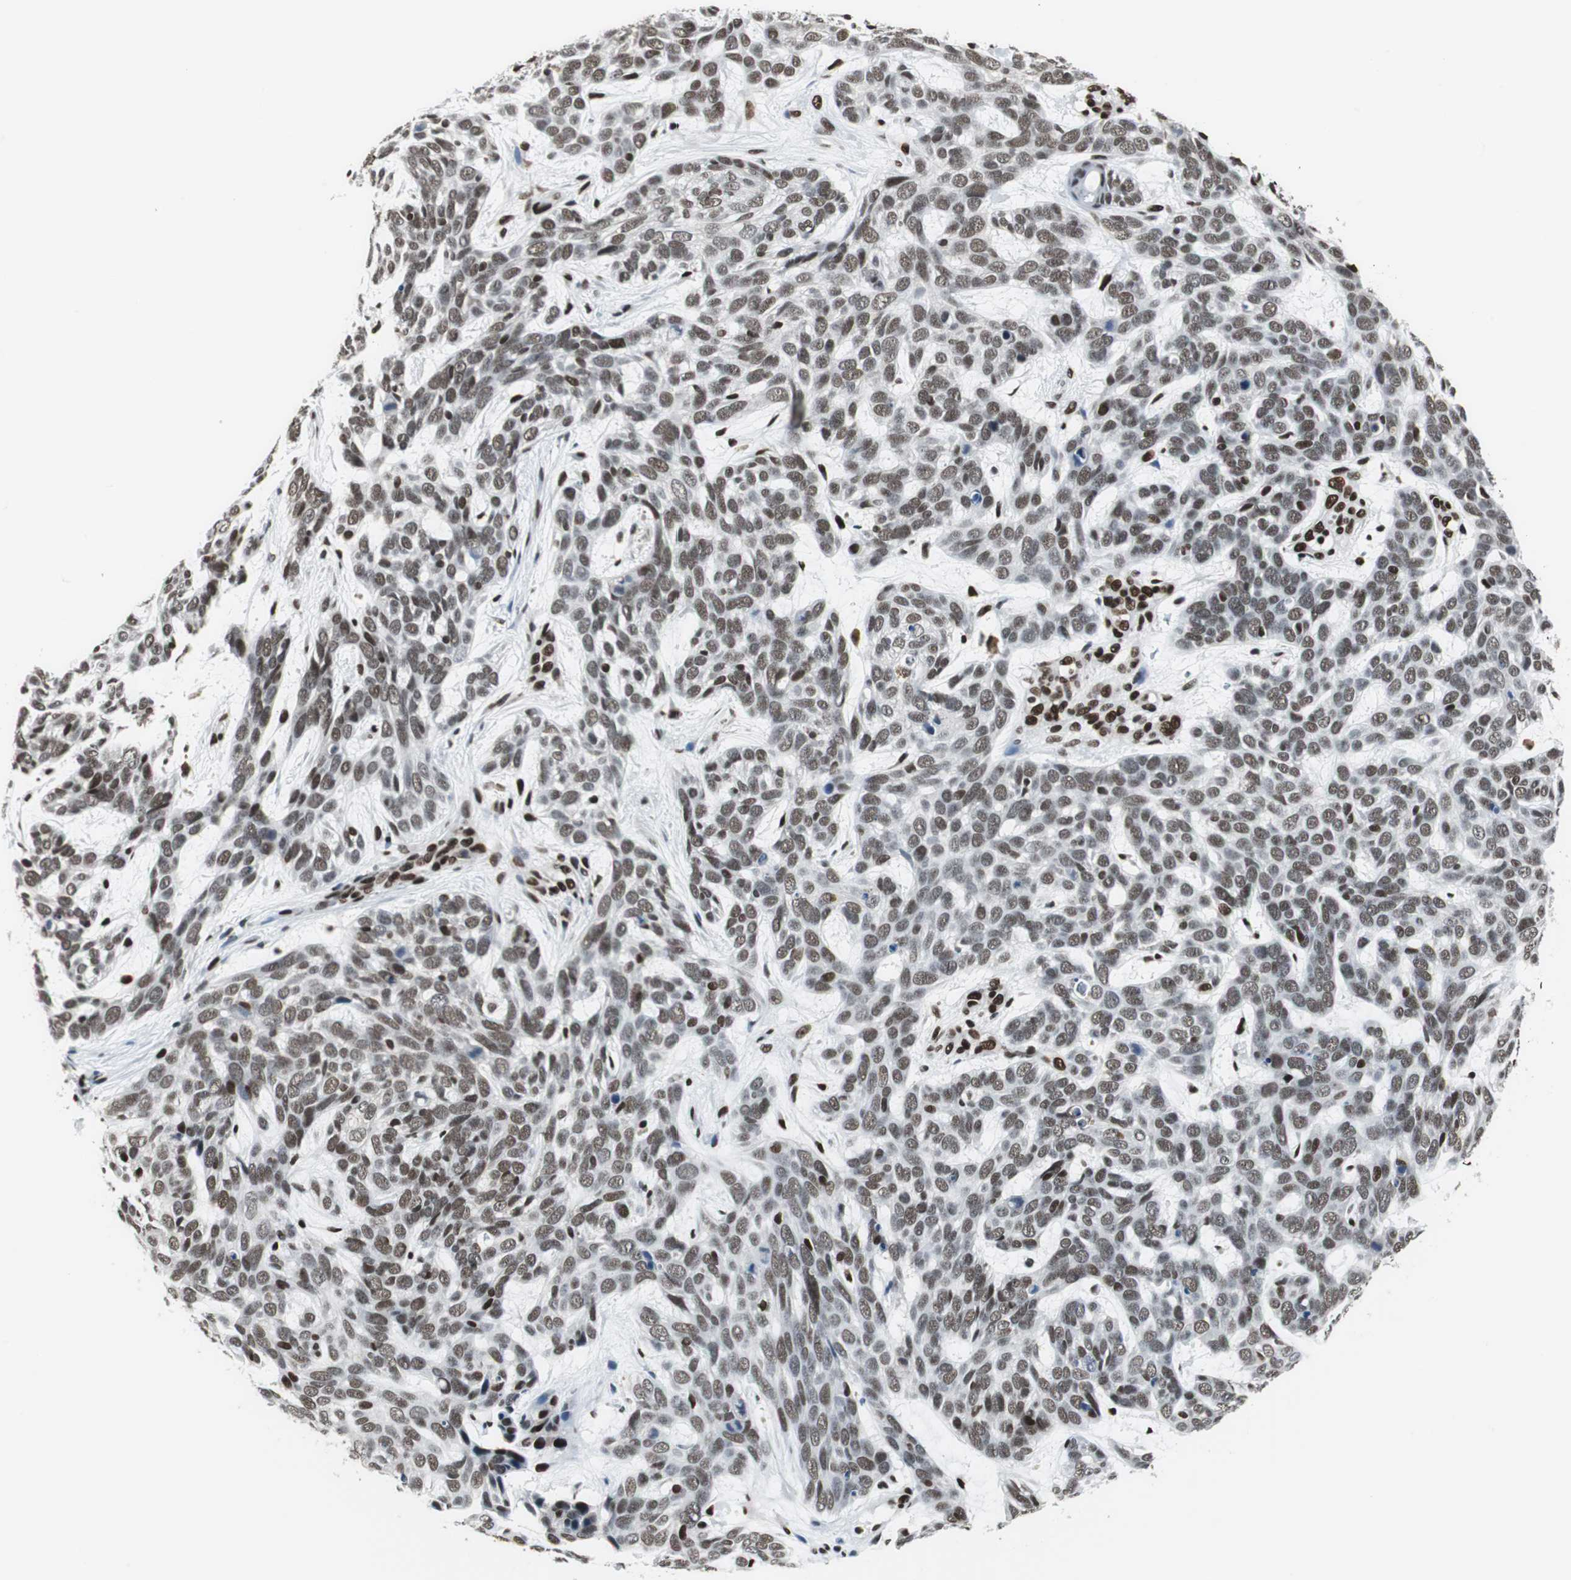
{"staining": {"intensity": "moderate", "quantity": ">75%", "location": "nuclear"}, "tissue": "skin cancer", "cell_type": "Tumor cells", "image_type": "cancer", "snomed": [{"axis": "morphology", "description": "Basal cell carcinoma"}, {"axis": "topography", "description": "Skin"}], "caption": "Tumor cells display medium levels of moderate nuclear positivity in about >75% of cells in basal cell carcinoma (skin). (Brightfield microscopy of DAB IHC at high magnification).", "gene": "MEF2D", "patient": {"sex": "male", "age": 87}}